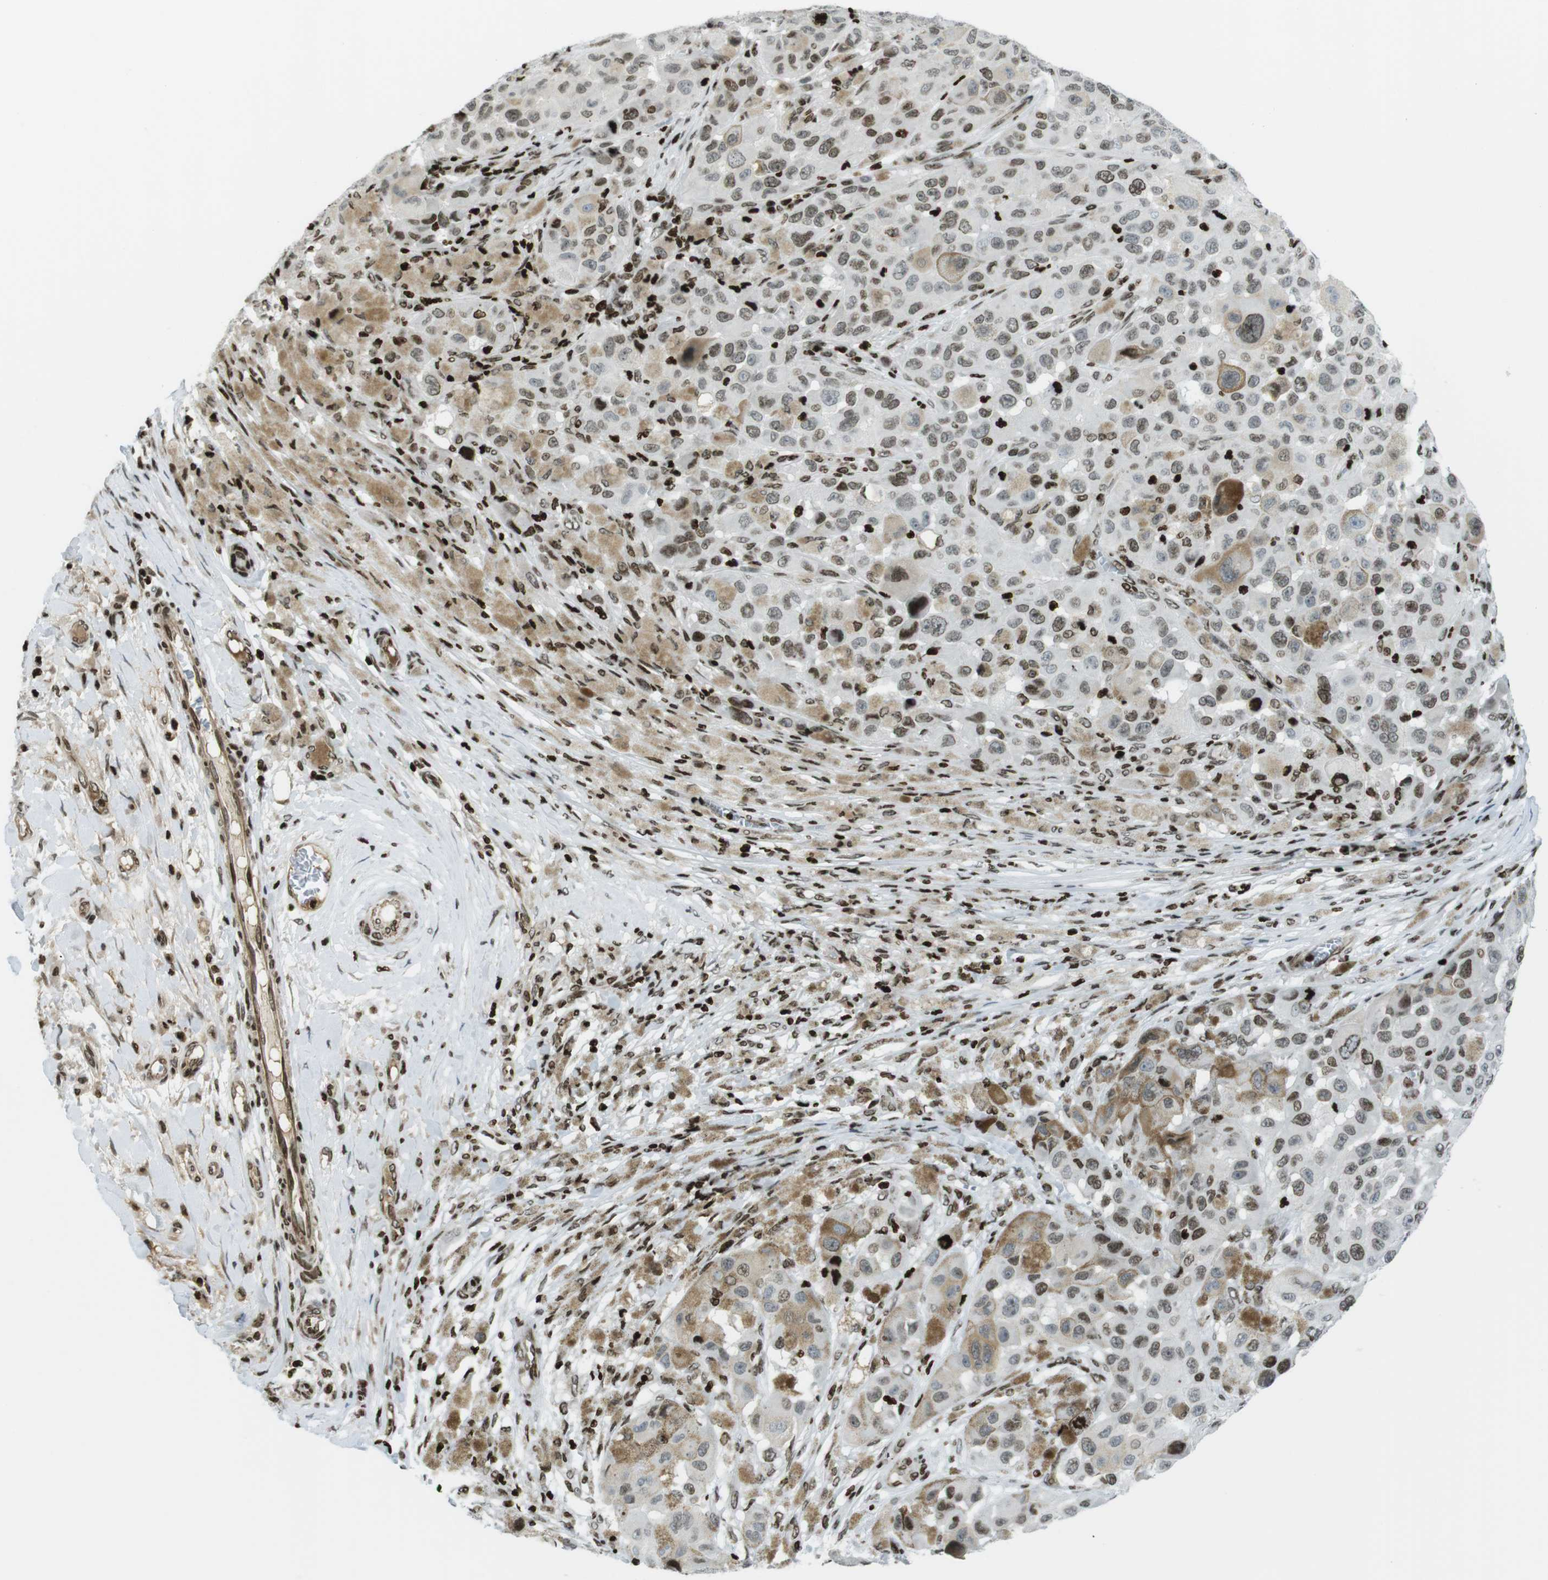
{"staining": {"intensity": "moderate", "quantity": "25%-75%", "location": "nuclear"}, "tissue": "melanoma", "cell_type": "Tumor cells", "image_type": "cancer", "snomed": [{"axis": "morphology", "description": "Malignant melanoma, NOS"}, {"axis": "topography", "description": "Skin"}], "caption": "The micrograph demonstrates immunohistochemical staining of melanoma. There is moderate nuclear staining is seen in about 25%-75% of tumor cells.", "gene": "H2AC8", "patient": {"sex": "male", "age": 96}}